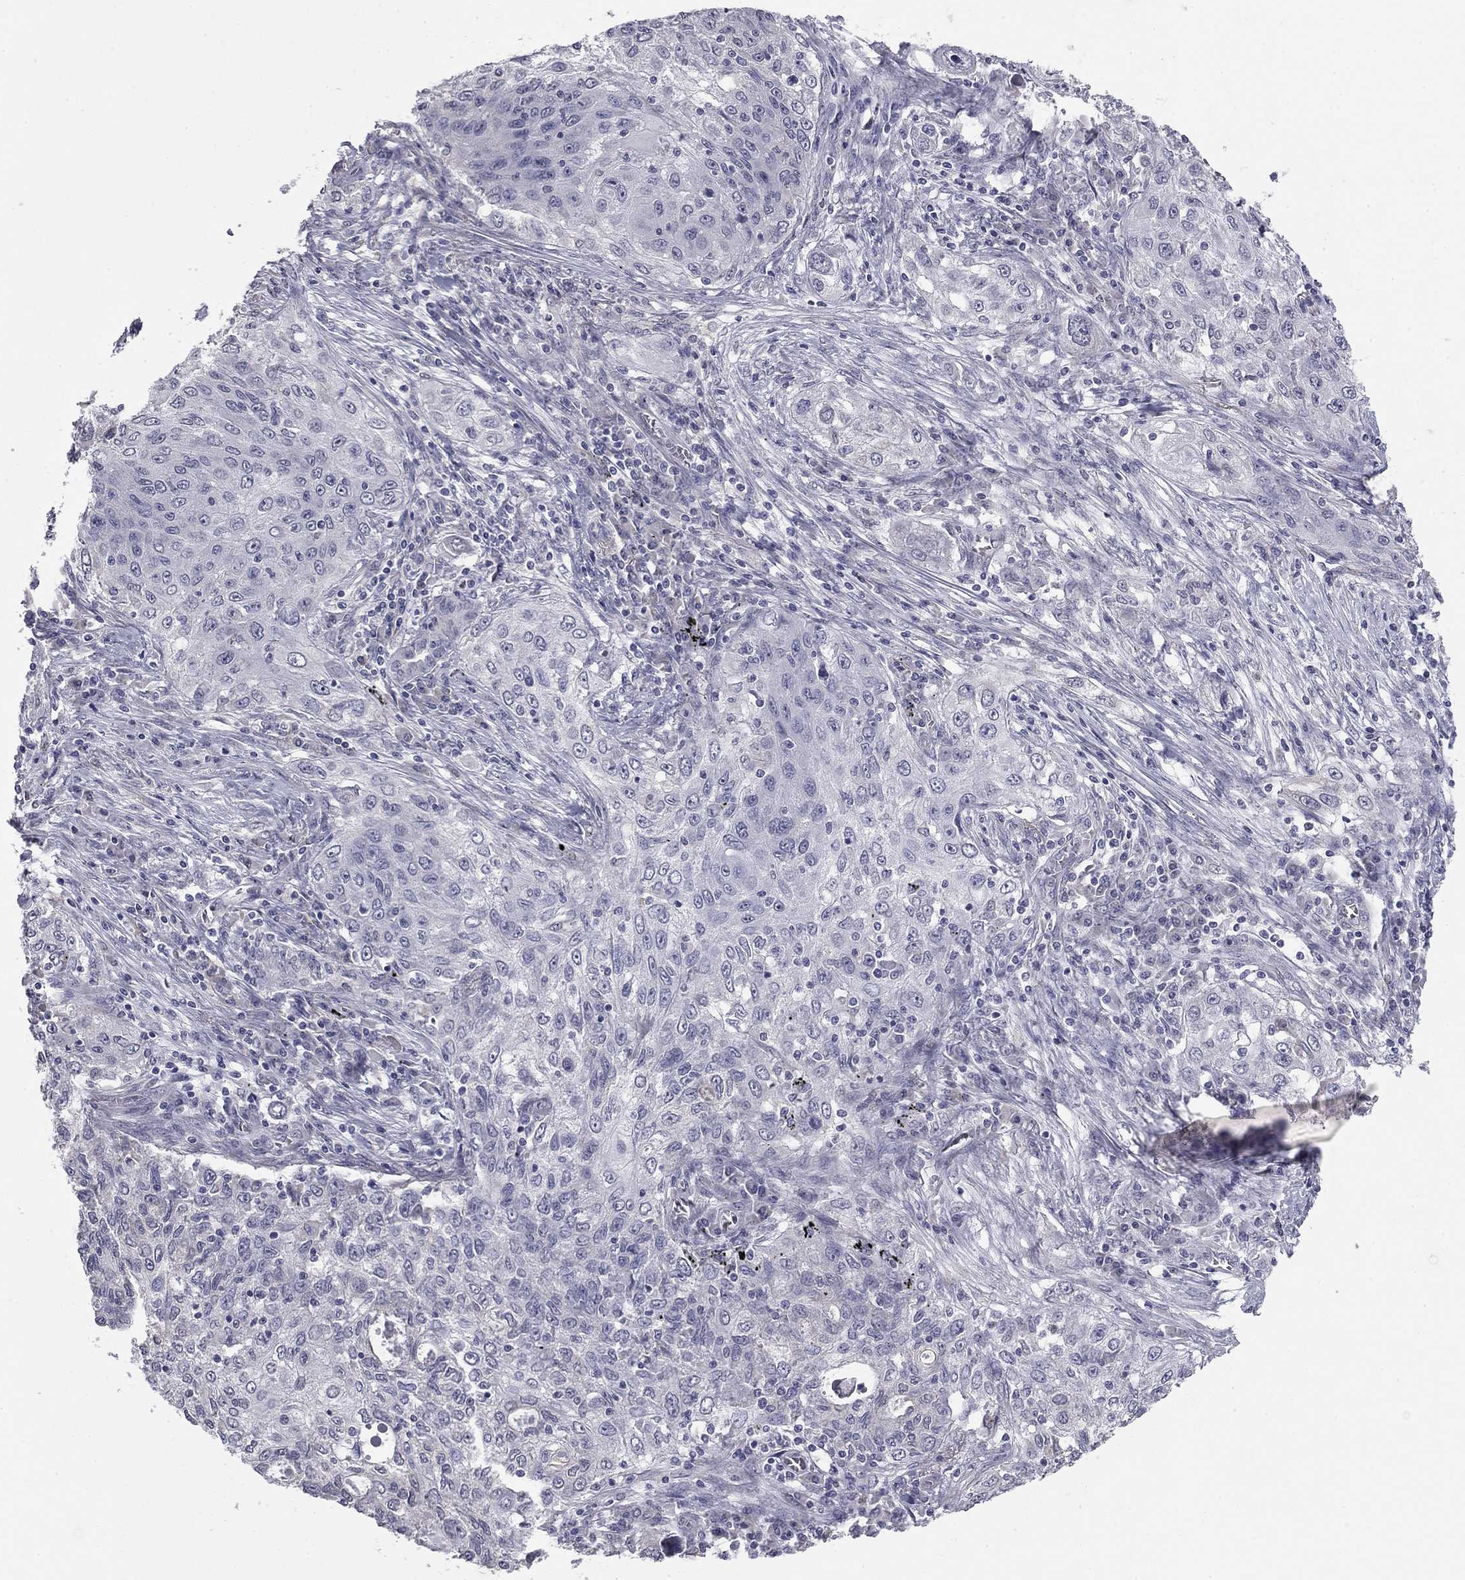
{"staining": {"intensity": "negative", "quantity": "none", "location": "none"}, "tissue": "lung cancer", "cell_type": "Tumor cells", "image_type": "cancer", "snomed": [{"axis": "morphology", "description": "Squamous cell carcinoma, NOS"}, {"axis": "topography", "description": "Lung"}], "caption": "Tumor cells show no significant protein positivity in lung squamous cell carcinoma.", "gene": "PRRT2", "patient": {"sex": "female", "age": 69}}